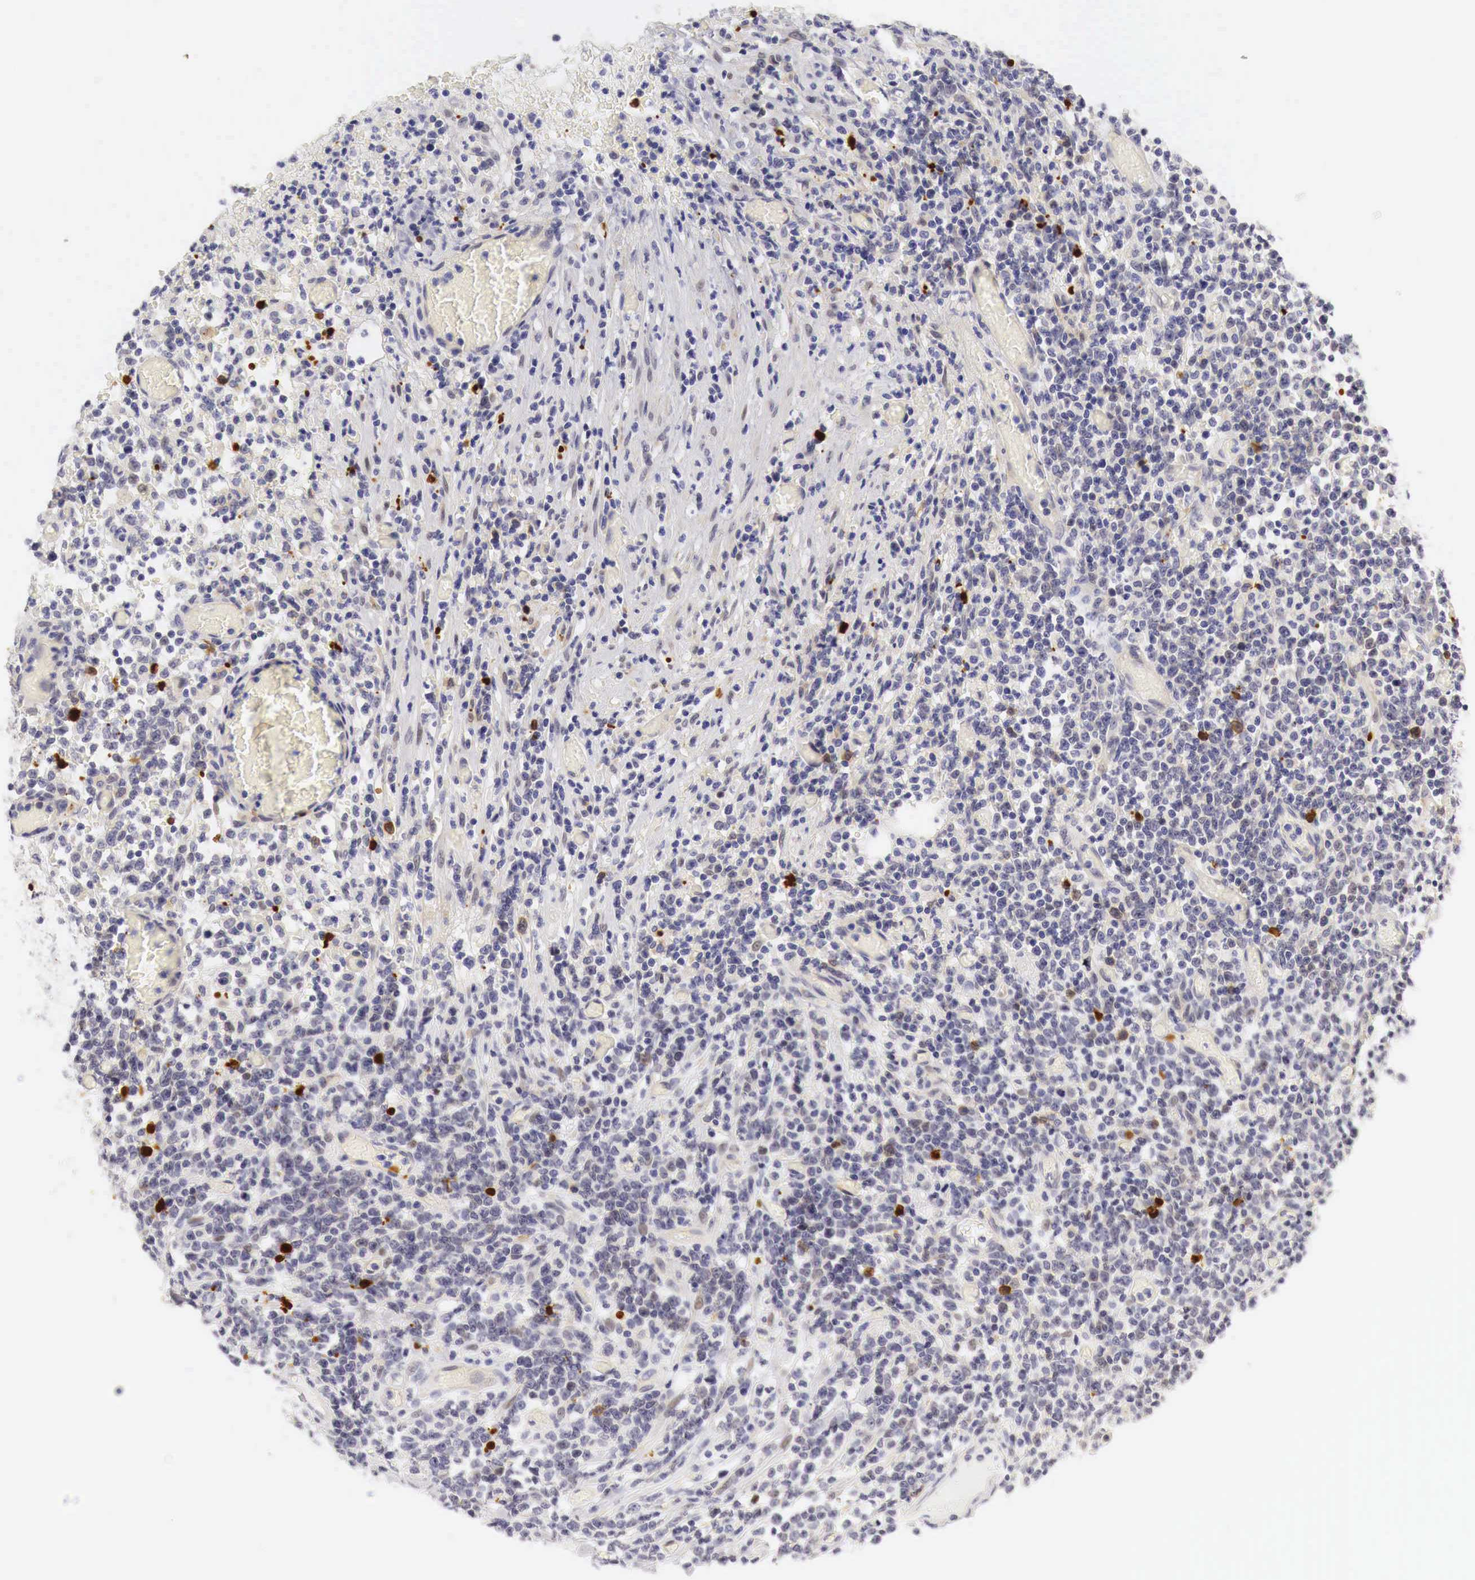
{"staining": {"intensity": "moderate", "quantity": "<25%", "location": "nuclear"}, "tissue": "lymphoma", "cell_type": "Tumor cells", "image_type": "cancer", "snomed": [{"axis": "morphology", "description": "Malignant lymphoma, non-Hodgkin's type, High grade"}, {"axis": "topography", "description": "Colon"}], "caption": "Immunohistochemical staining of human lymphoma displays low levels of moderate nuclear protein expression in about <25% of tumor cells. Nuclei are stained in blue.", "gene": "CASP3", "patient": {"sex": "male", "age": 82}}